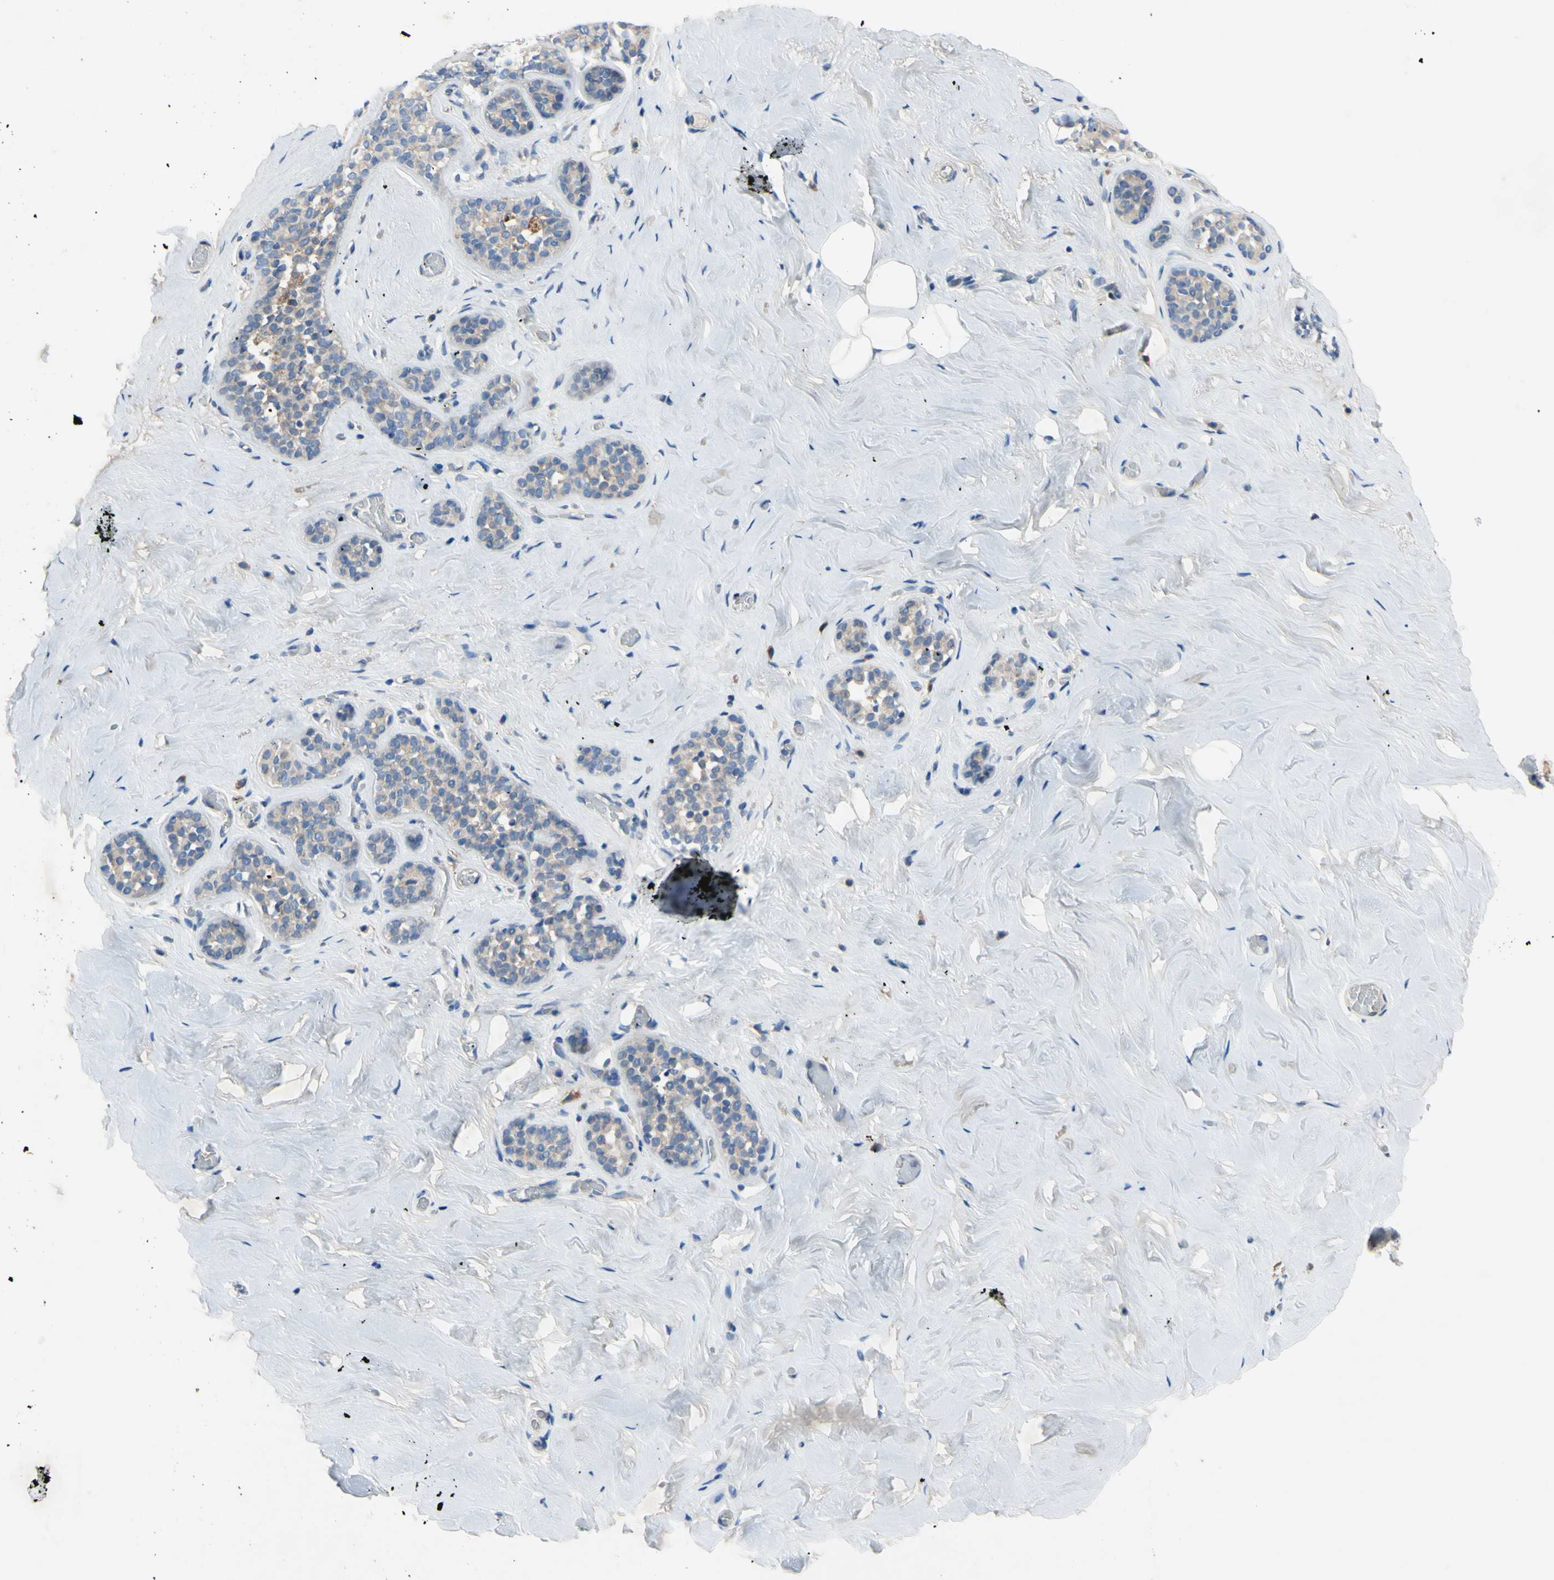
{"staining": {"intensity": "negative", "quantity": "none", "location": "none"}, "tissue": "breast", "cell_type": "Adipocytes", "image_type": "normal", "snomed": [{"axis": "morphology", "description": "Normal tissue, NOS"}, {"axis": "topography", "description": "Breast"}], "caption": "An IHC histopathology image of unremarkable breast is shown. There is no staining in adipocytes of breast. Nuclei are stained in blue.", "gene": "HILPDA", "patient": {"sex": "female", "age": 75}}